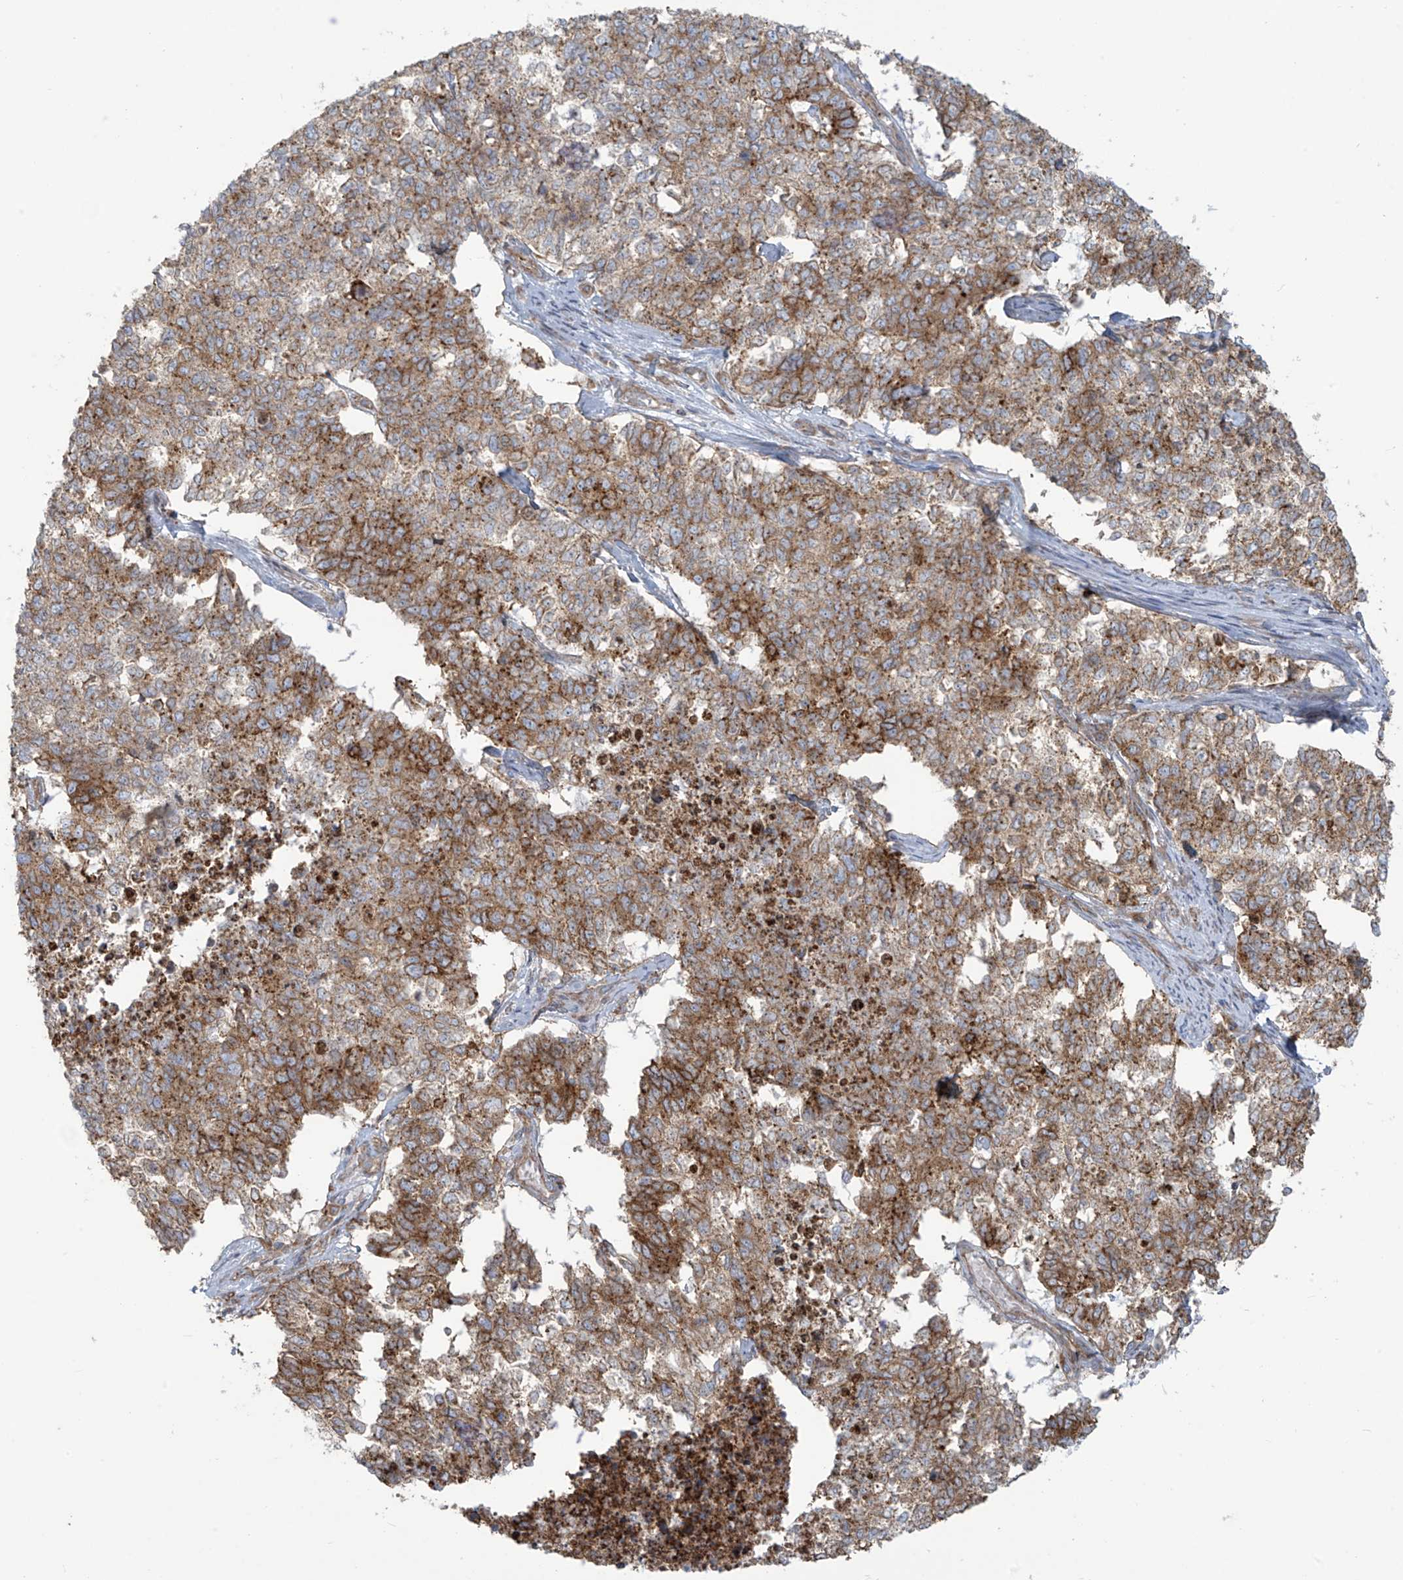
{"staining": {"intensity": "strong", "quantity": "25%-75%", "location": "cytoplasmic/membranous"}, "tissue": "cervical cancer", "cell_type": "Tumor cells", "image_type": "cancer", "snomed": [{"axis": "morphology", "description": "Squamous cell carcinoma, NOS"}, {"axis": "topography", "description": "Cervix"}], "caption": "Cervical cancer tissue demonstrates strong cytoplasmic/membranous staining in about 25%-75% of tumor cells", "gene": "LZTS3", "patient": {"sex": "female", "age": 63}}